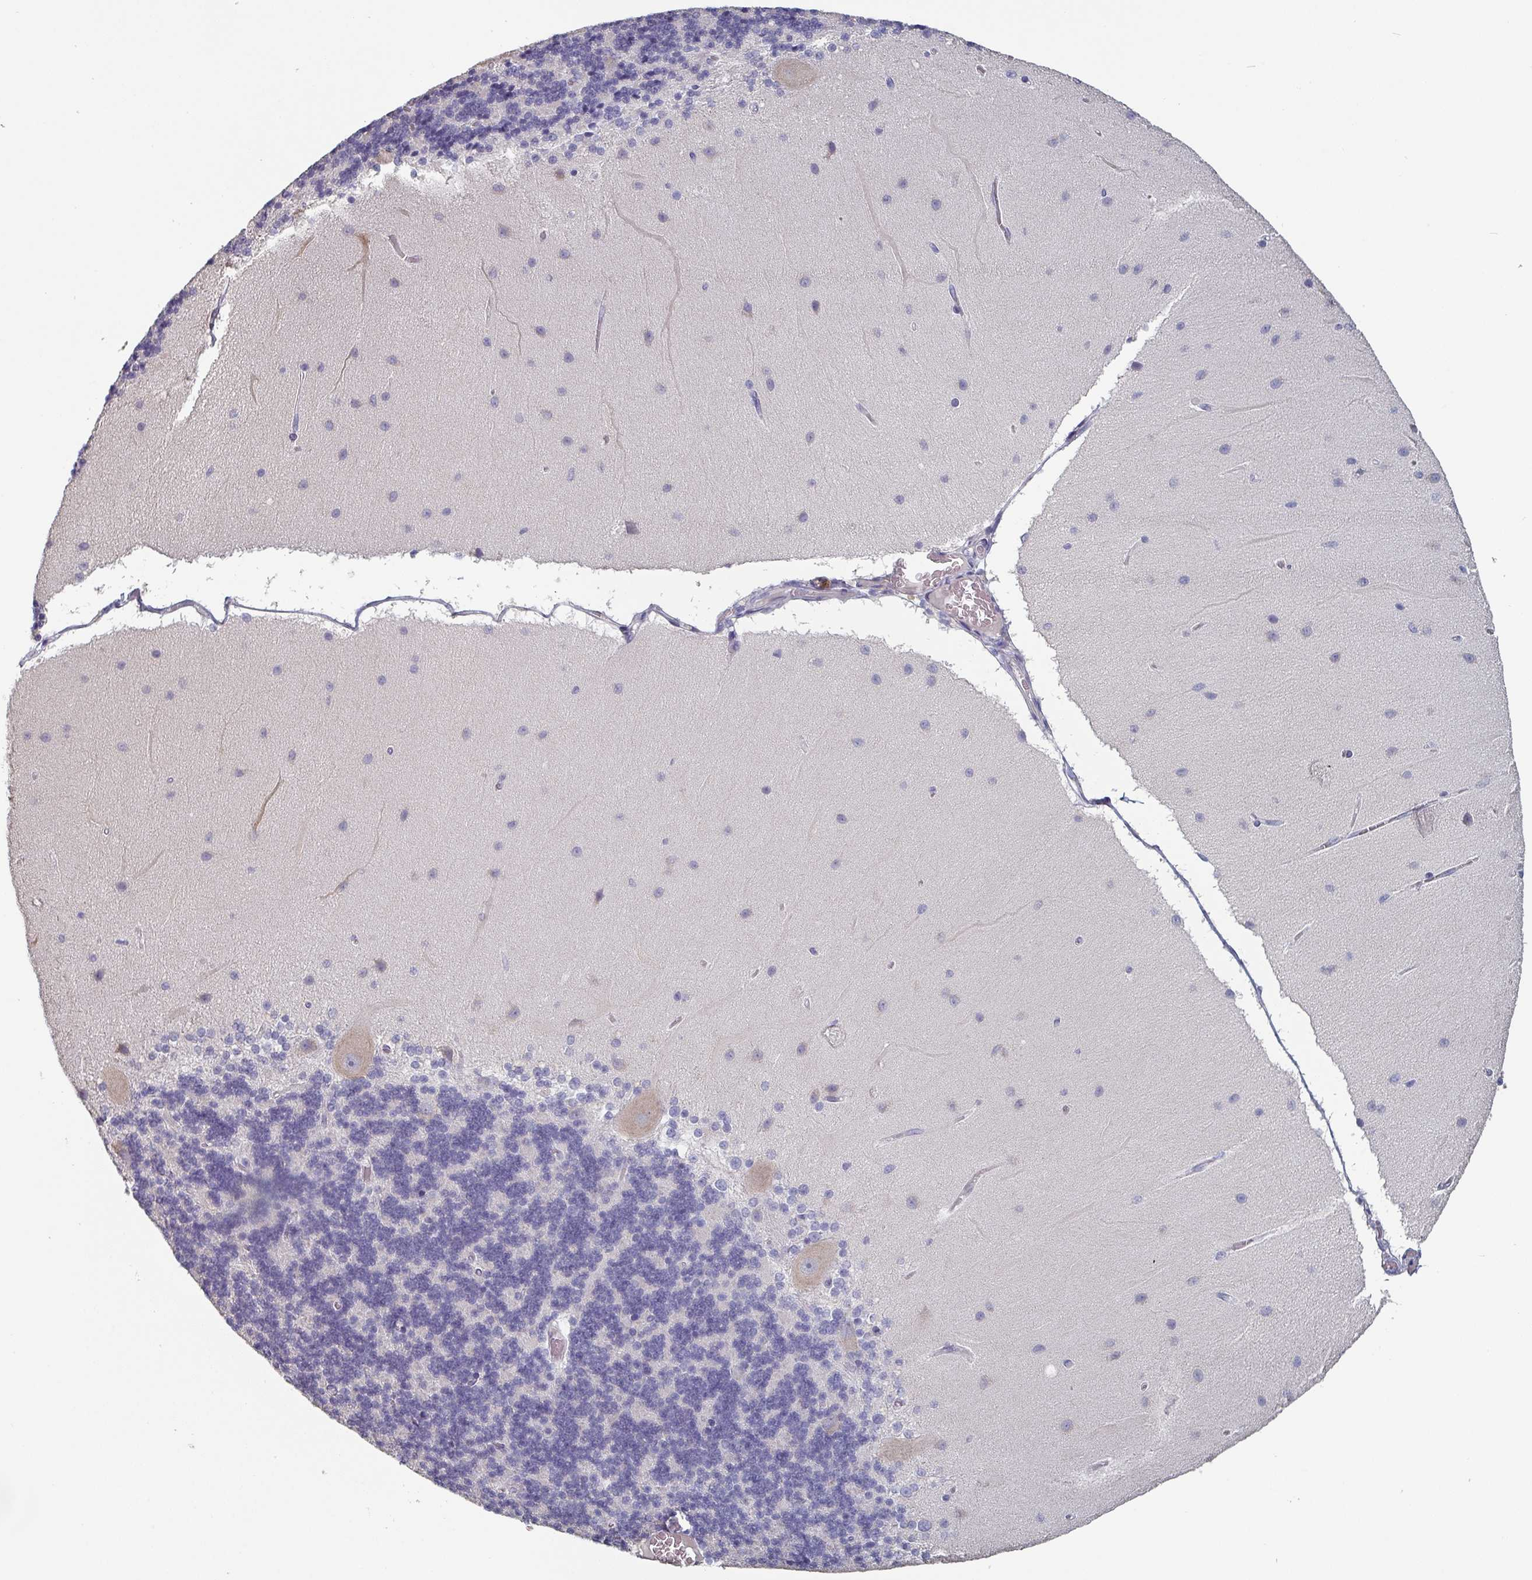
{"staining": {"intensity": "negative", "quantity": "none", "location": "none"}, "tissue": "cerebellum", "cell_type": "Cells in granular layer", "image_type": "normal", "snomed": [{"axis": "morphology", "description": "Normal tissue, NOS"}, {"axis": "topography", "description": "Cerebellum"}], "caption": "Immunohistochemistry (IHC) histopathology image of benign cerebellum: cerebellum stained with DAB (3,3'-diaminobenzidine) demonstrates no significant protein expression in cells in granular layer.", "gene": "PRAMEF7", "patient": {"sex": "female", "age": 54}}